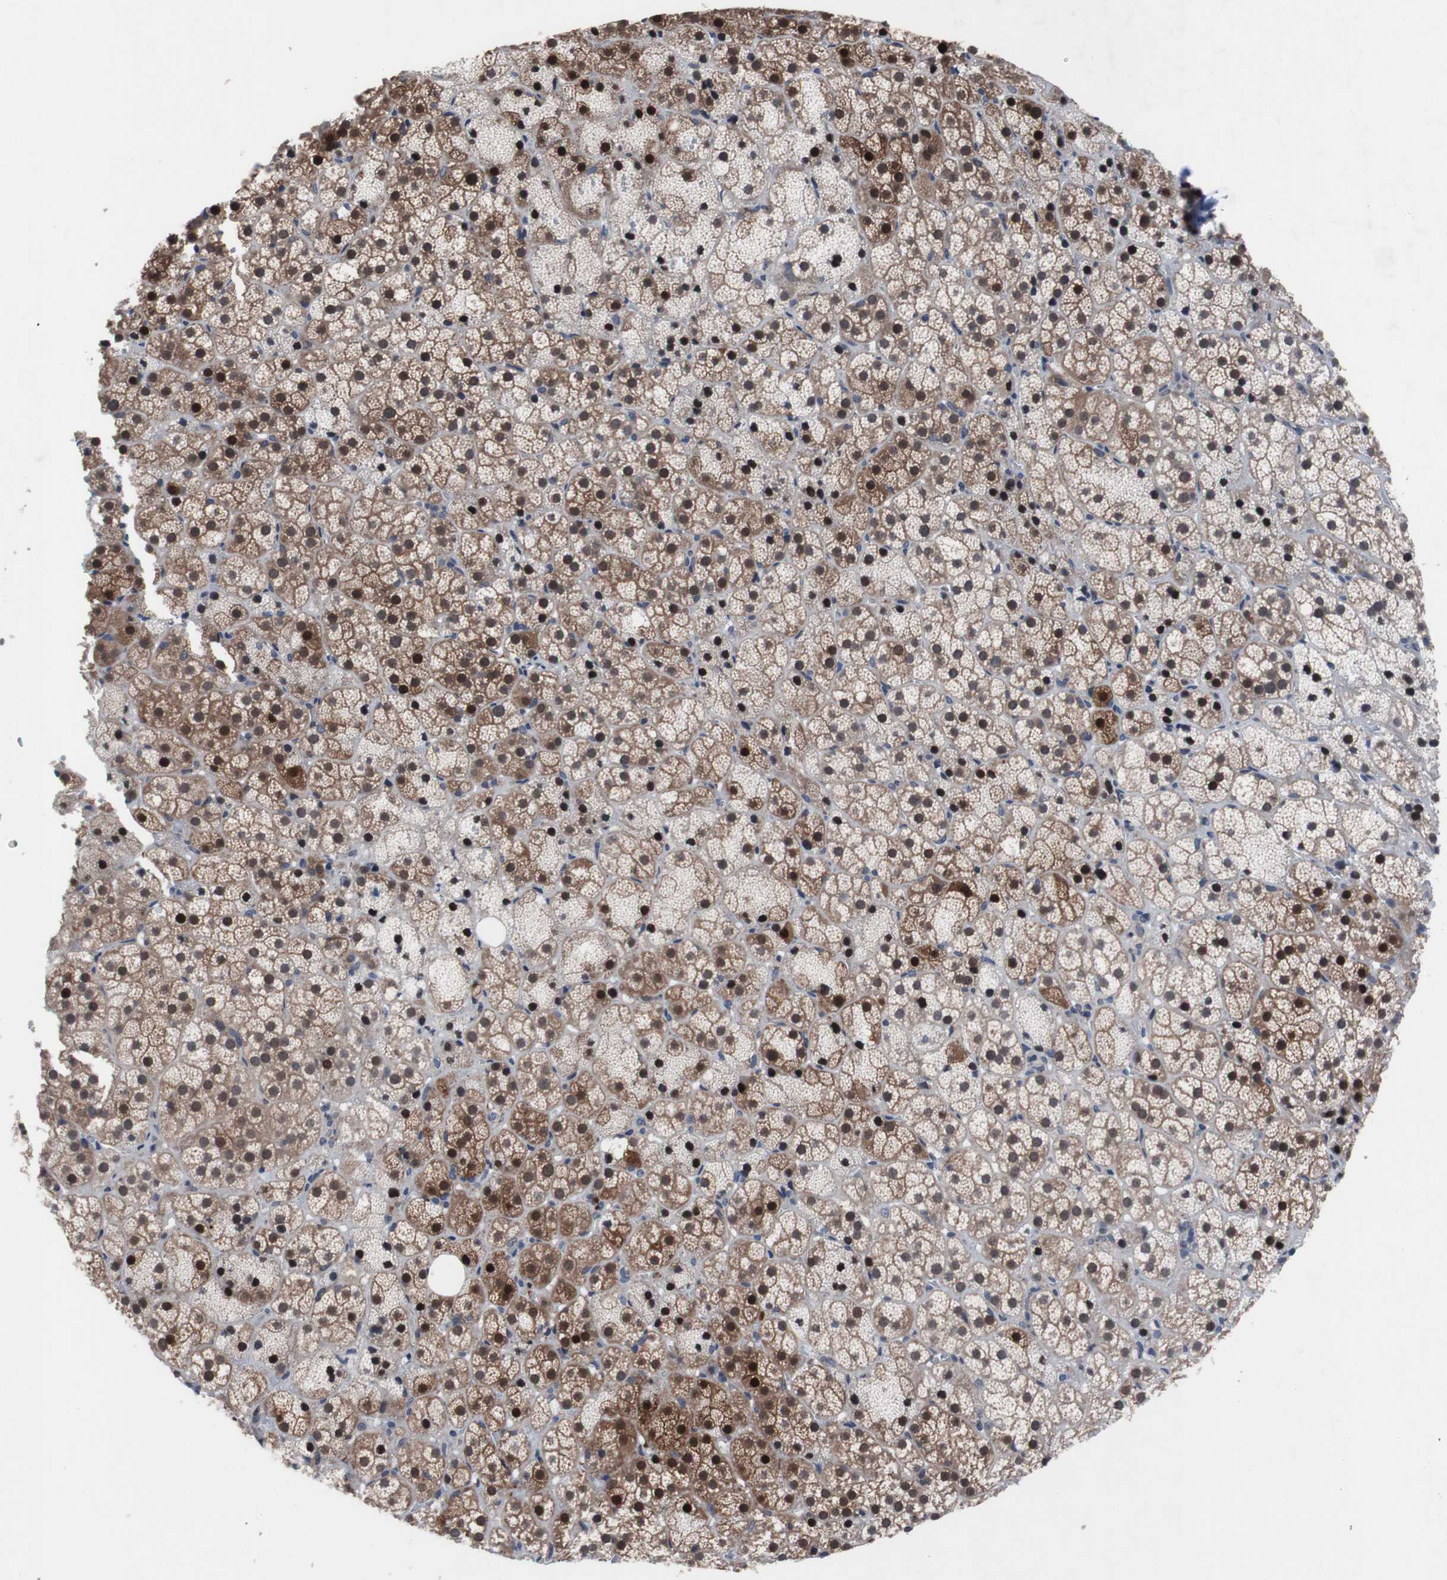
{"staining": {"intensity": "strong", "quantity": "25%-75%", "location": "cytoplasmic/membranous,nuclear"}, "tissue": "adrenal gland", "cell_type": "Glandular cells", "image_type": "normal", "snomed": [{"axis": "morphology", "description": "Normal tissue, NOS"}, {"axis": "topography", "description": "Adrenal gland"}], "caption": "Protein staining exhibits strong cytoplasmic/membranous,nuclear positivity in approximately 25%-75% of glandular cells in normal adrenal gland.", "gene": "MUTYH", "patient": {"sex": "female", "age": 57}}